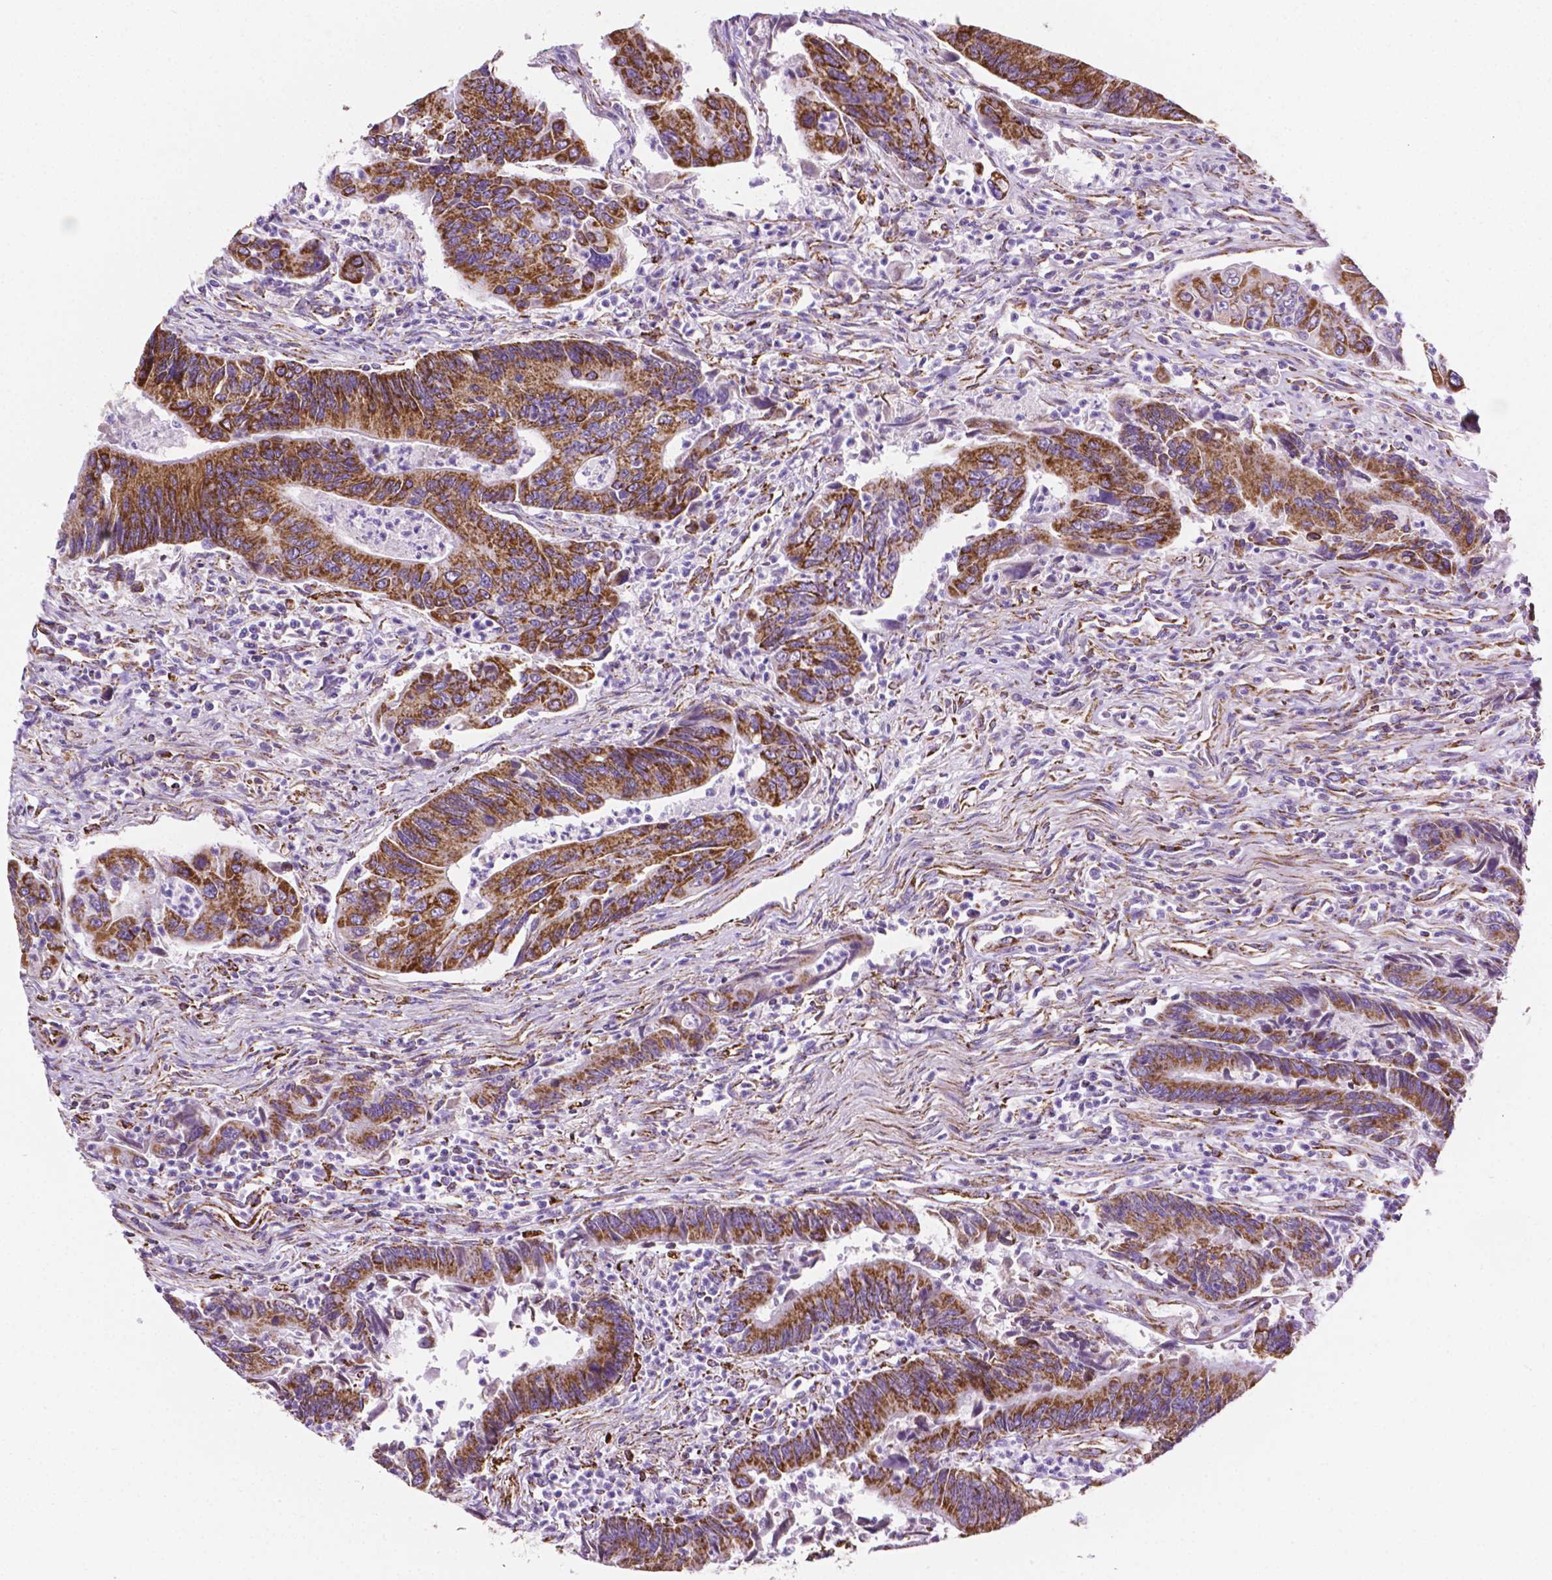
{"staining": {"intensity": "strong", "quantity": ">75%", "location": "cytoplasmic/membranous"}, "tissue": "colorectal cancer", "cell_type": "Tumor cells", "image_type": "cancer", "snomed": [{"axis": "morphology", "description": "Adenocarcinoma, NOS"}, {"axis": "topography", "description": "Colon"}], "caption": "A photomicrograph showing strong cytoplasmic/membranous positivity in approximately >75% of tumor cells in colorectal cancer, as visualized by brown immunohistochemical staining.", "gene": "RMDN3", "patient": {"sex": "female", "age": 67}}